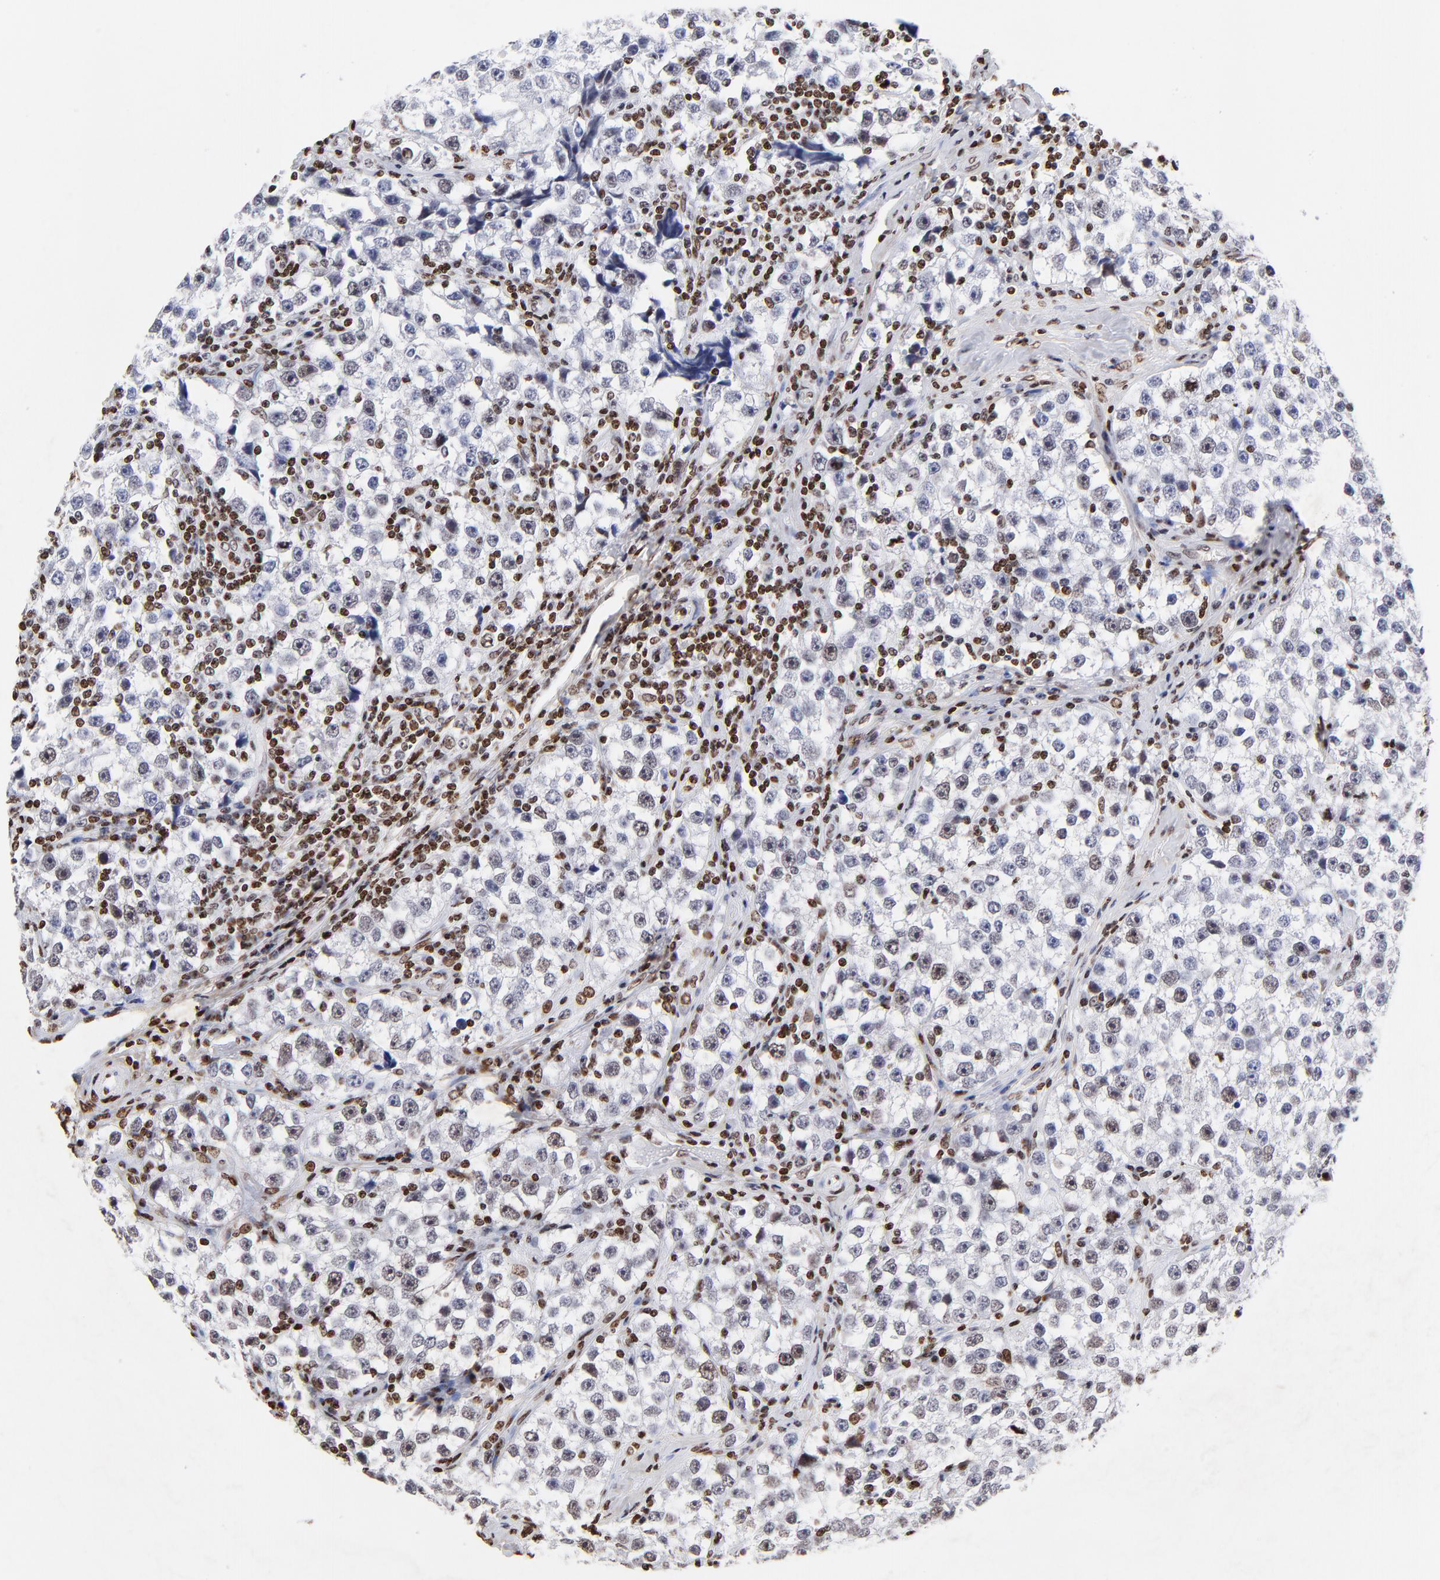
{"staining": {"intensity": "weak", "quantity": "25%-75%", "location": "nuclear"}, "tissue": "testis cancer", "cell_type": "Tumor cells", "image_type": "cancer", "snomed": [{"axis": "morphology", "description": "Seminoma, NOS"}, {"axis": "topography", "description": "Testis"}], "caption": "Testis seminoma stained with IHC demonstrates weak nuclear expression in approximately 25%-75% of tumor cells.", "gene": "FBH1", "patient": {"sex": "male", "age": 32}}